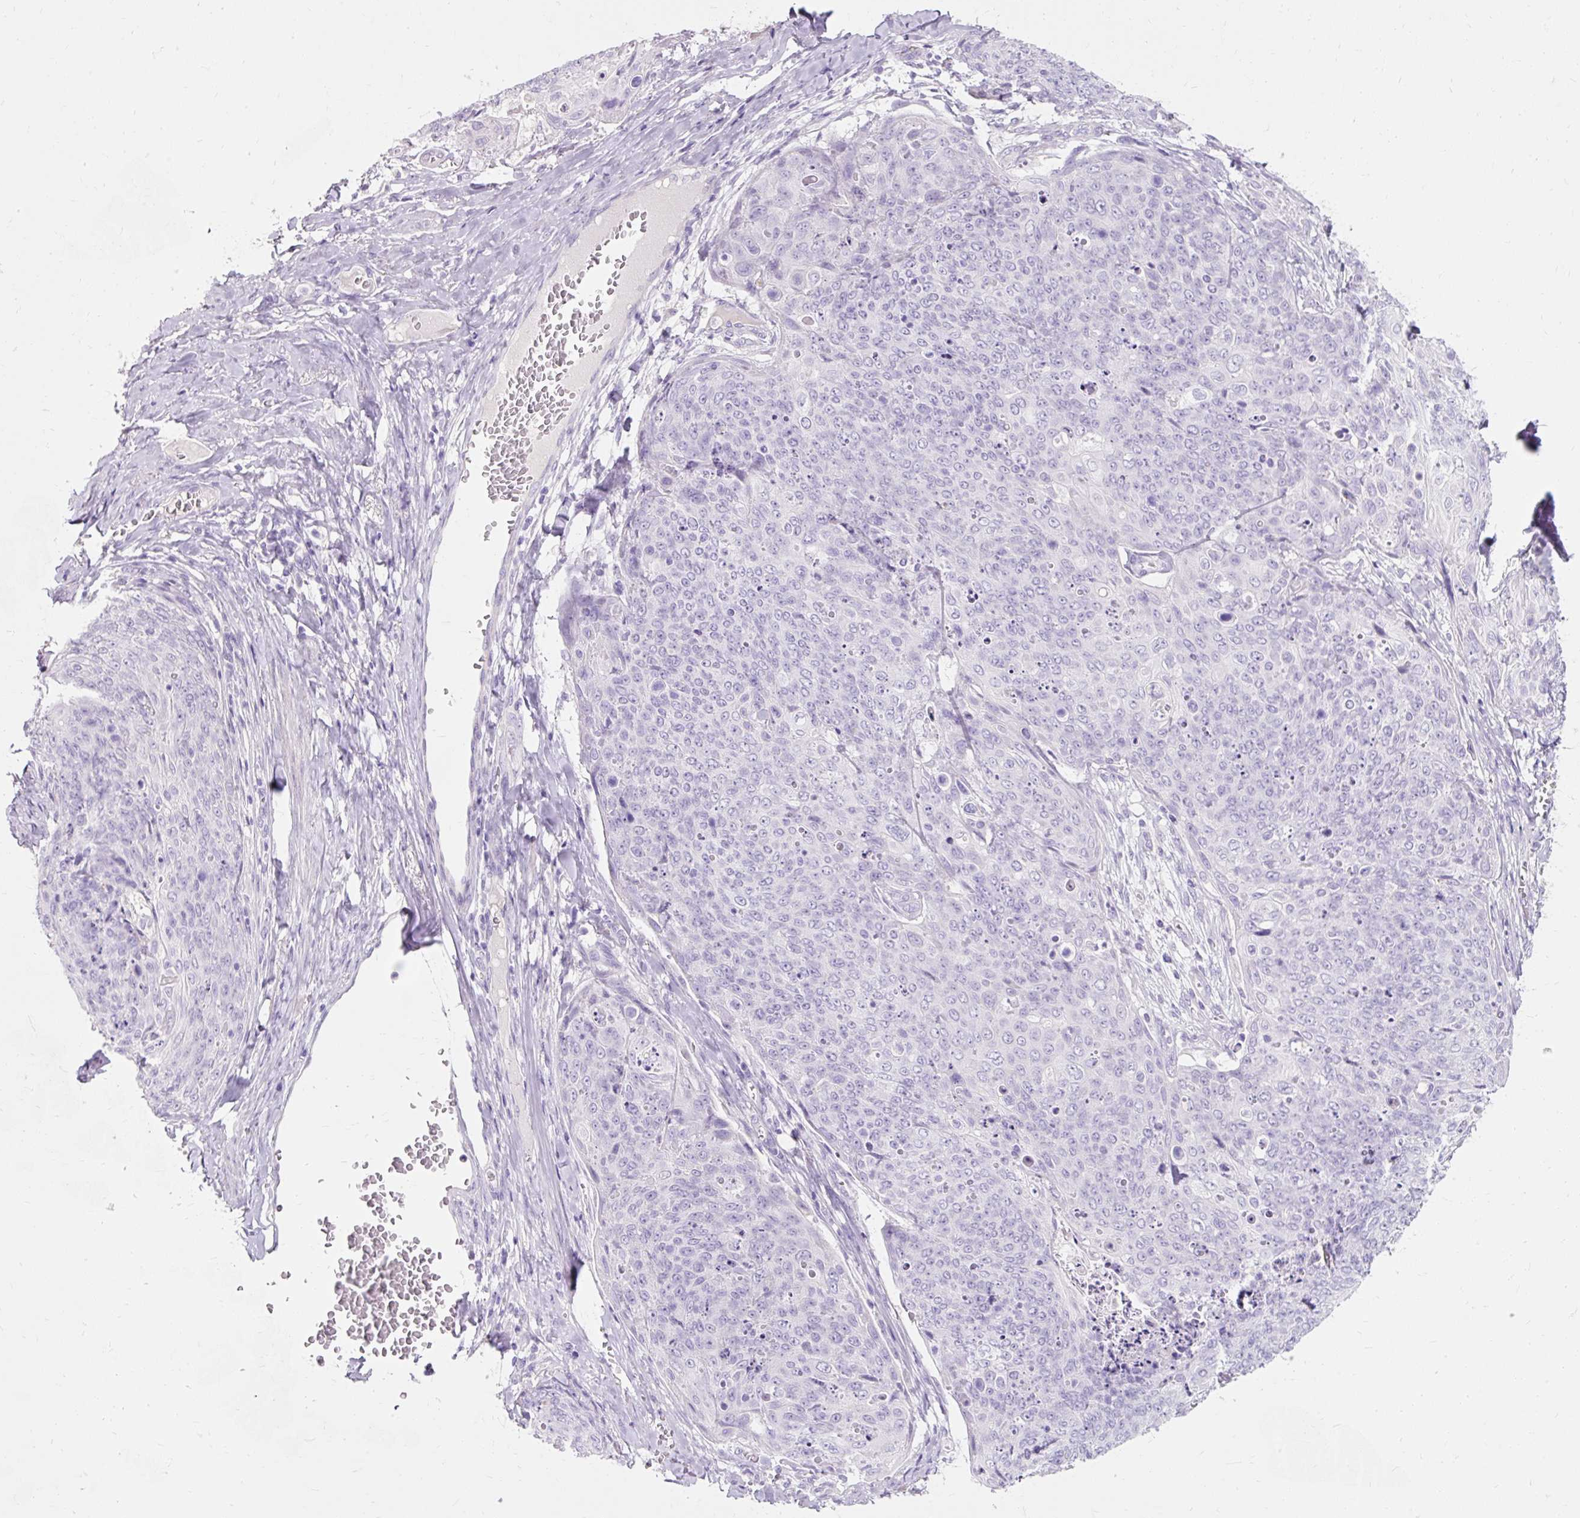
{"staining": {"intensity": "negative", "quantity": "none", "location": "none"}, "tissue": "skin cancer", "cell_type": "Tumor cells", "image_type": "cancer", "snomed": [{"axis": "morphology", "description": "Squamous cell carcinoma, NOS"}, {"axis": "topography", "description": "Skin"}, {"axis": "topography", "description": "Vulva"}], "caption": "There is no significant staining in tumor cells of skin cancer. (DAB (3,3'-diaminobenzidine) immunohistochemistry (IHC) with hematoxylin counter stain).", "gene": "TMEM213", "patient": {"sex": "female", "age": 85}}